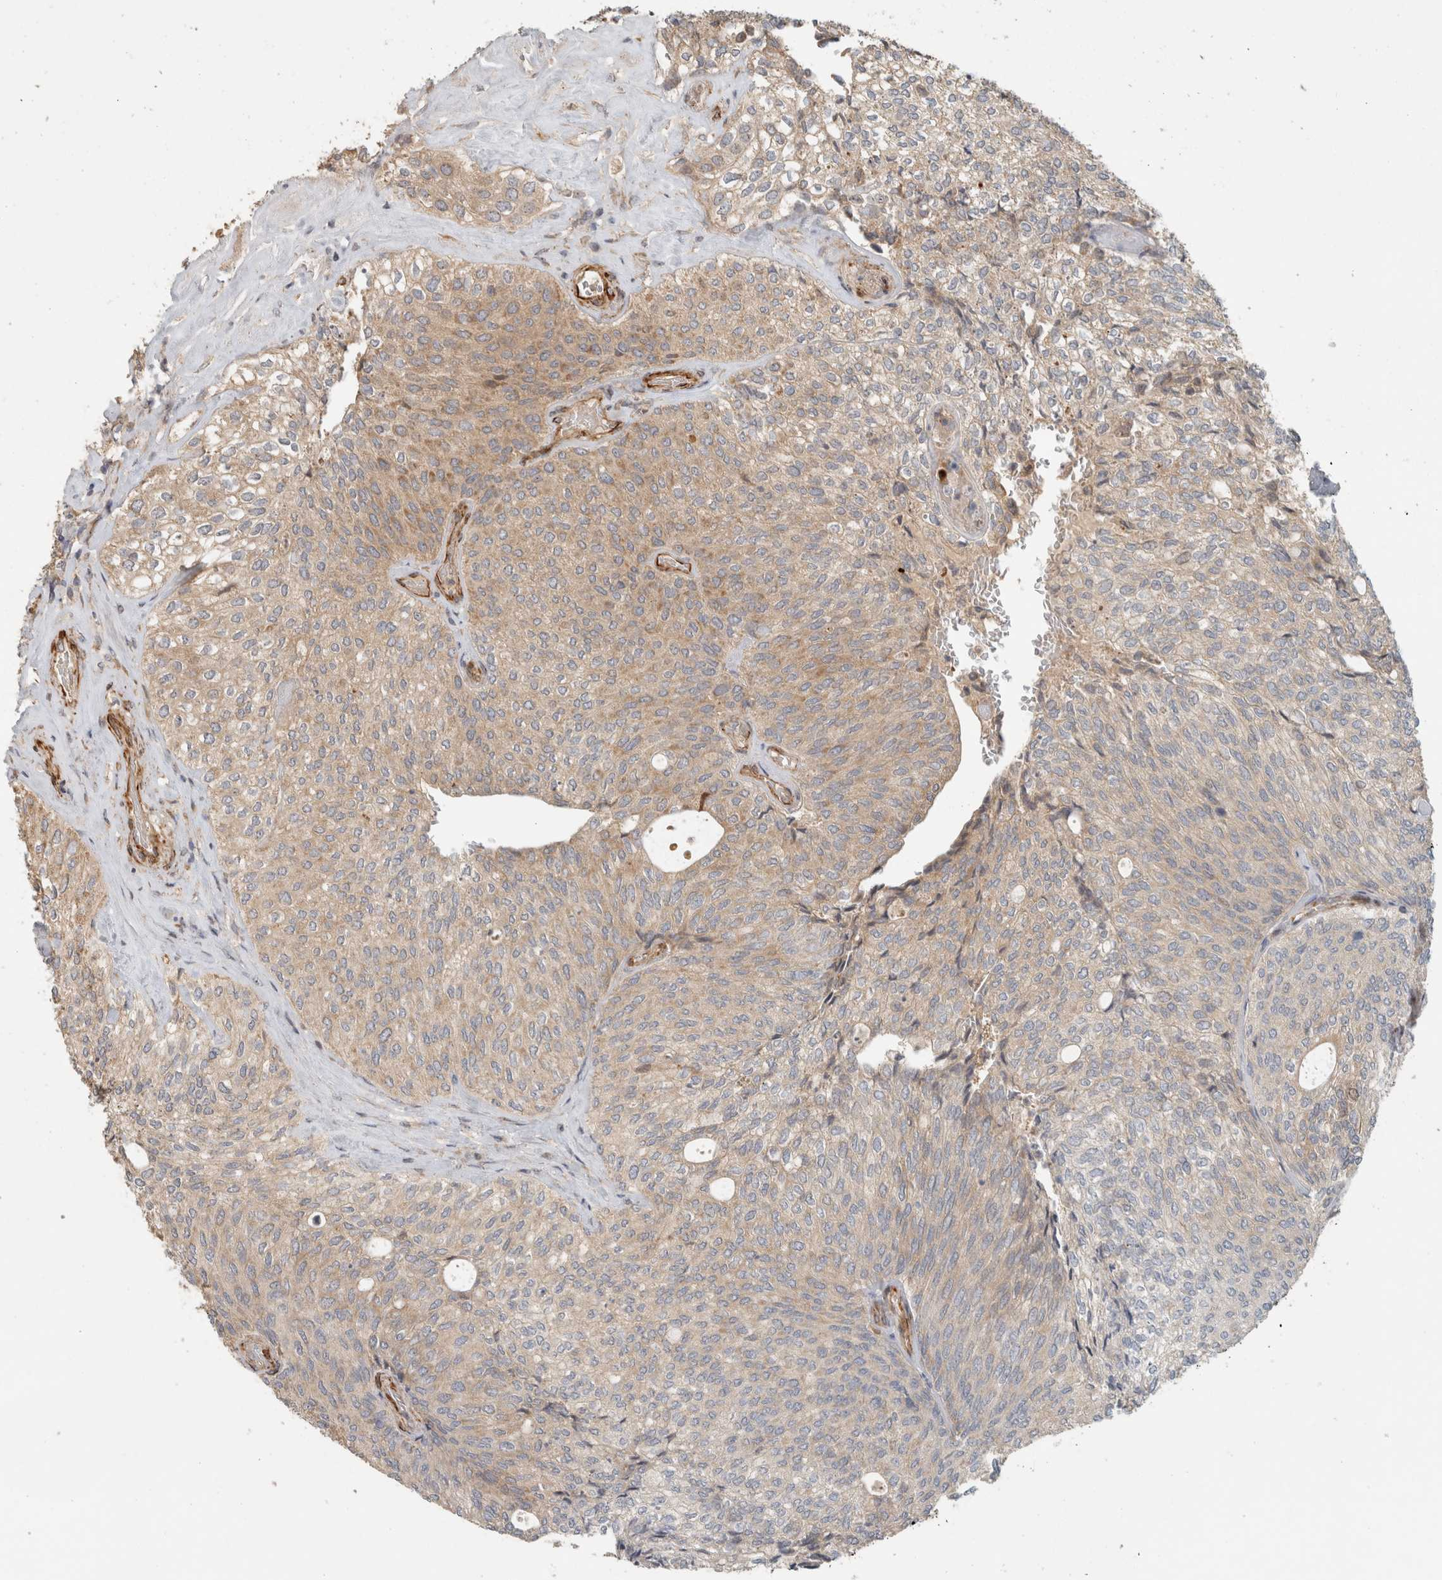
{"staining": {"intensity": "weak", "quantity": "25%-75%", "location": "cytoplasmic/membranous"}, "tissue": "urothelial cancer", "cell_type": "Tumor cells", "image_type": "cancer", "snomed": [{"axis": "morphology", "description": "Urothelial carcinoma, Low grade"}, {"axis": "topography", "description": "Urinary bladder"}], "caption": "The photomicrograph reveals a brown stain indicating the presence of a protein in the cytoplasmic/membranous of tumor cells in urothelial carcinoma (low-grade).", "gene": "SIPA1L2", "patient": {"sex": "female", "age": 79}}